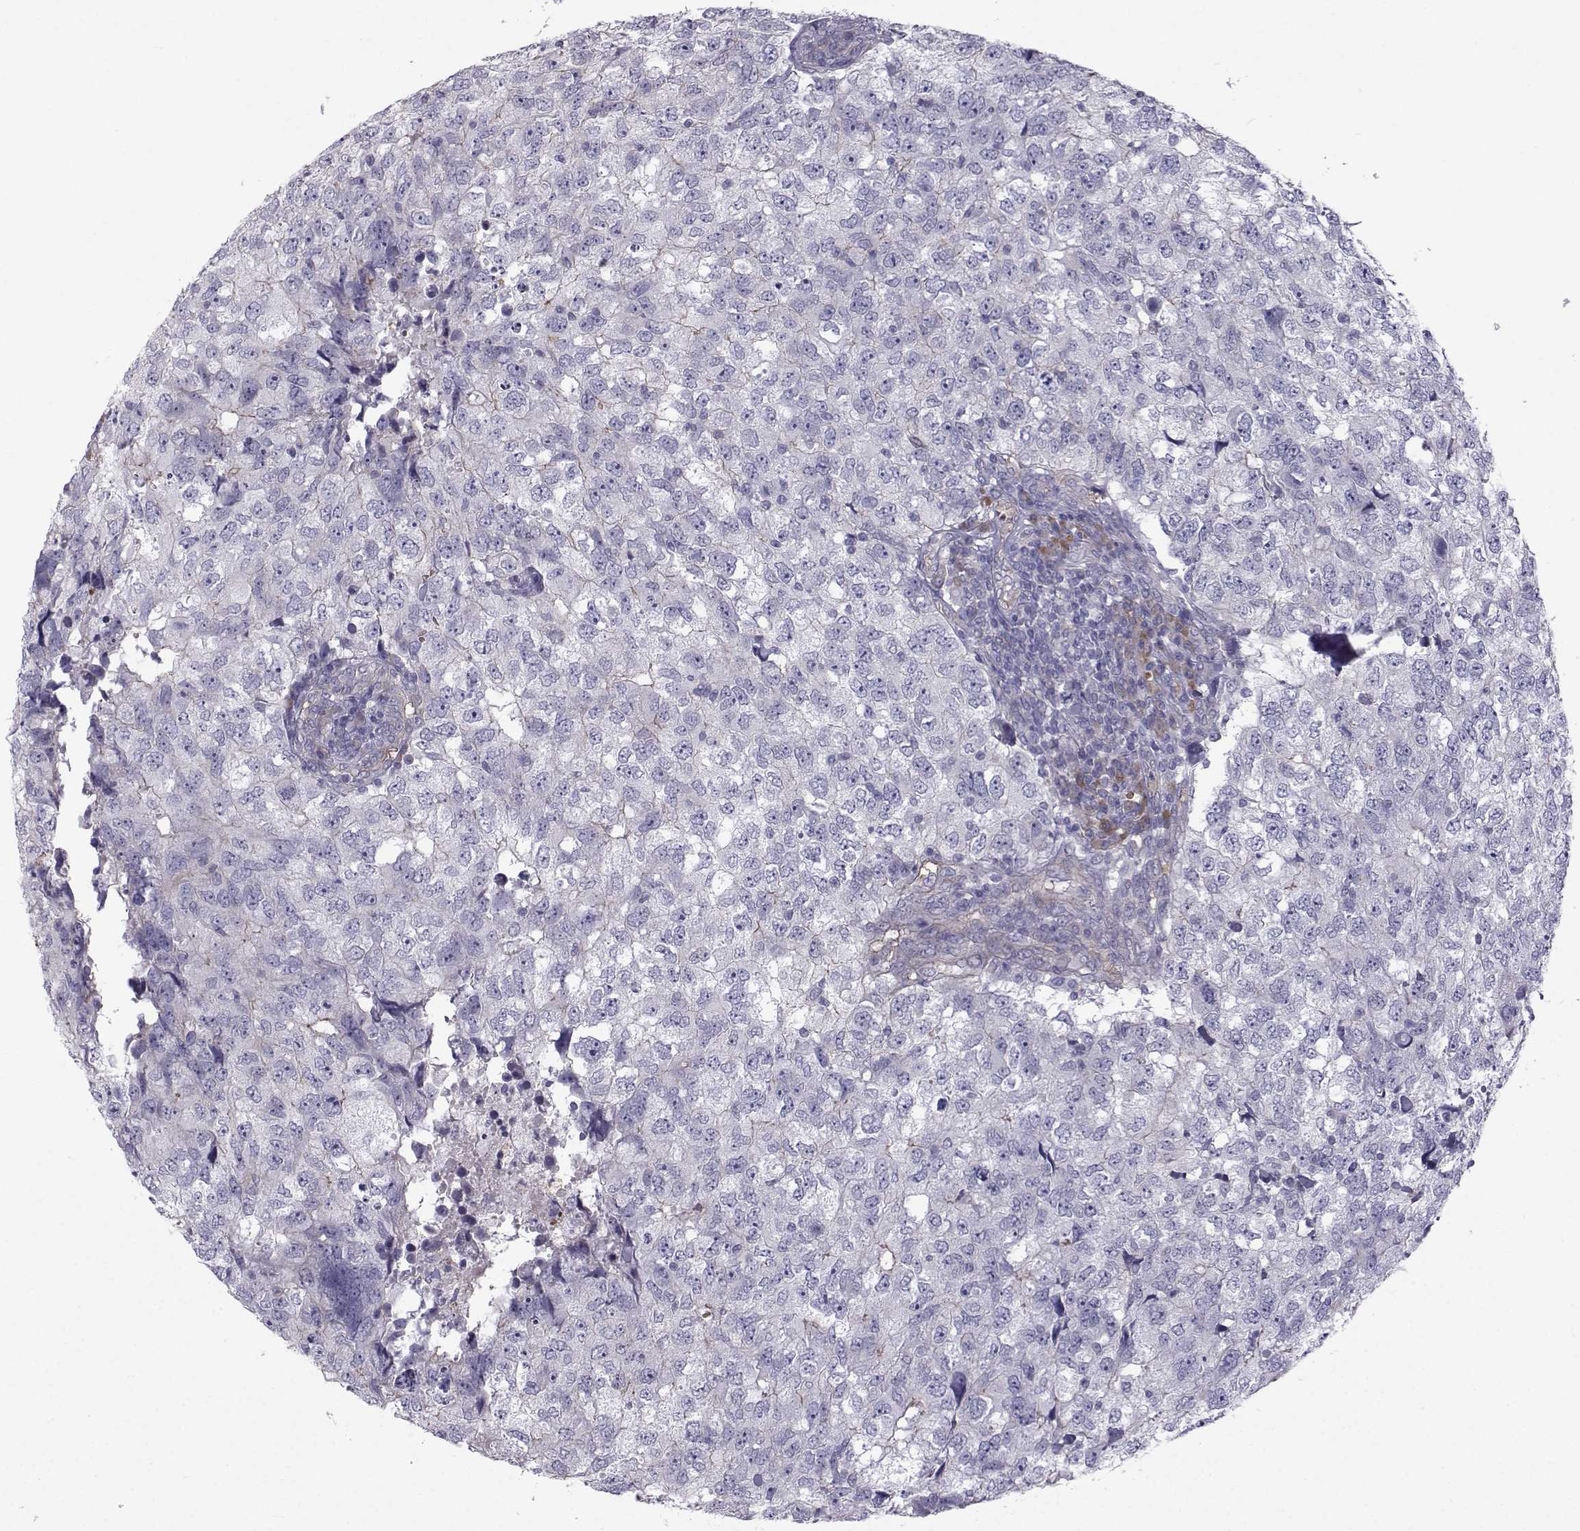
{"staining": {"intensity": "weak", "quantity": "<25%", "location": "cytoplasmic/membranous"}, "tissue": "breast cancer", "cell_type": "Tumor cells", "image_type": "cancer", "snomed": [{"axis": "morphology", "description": "Duct carcinoma"}, {"axis": "topography", "description": "Breast"}], "caption": "Tumor cells are negative for protein expression in human breast cancer.", "gene": "QPCT", "patient": {"sex": "female", "age": 30}}